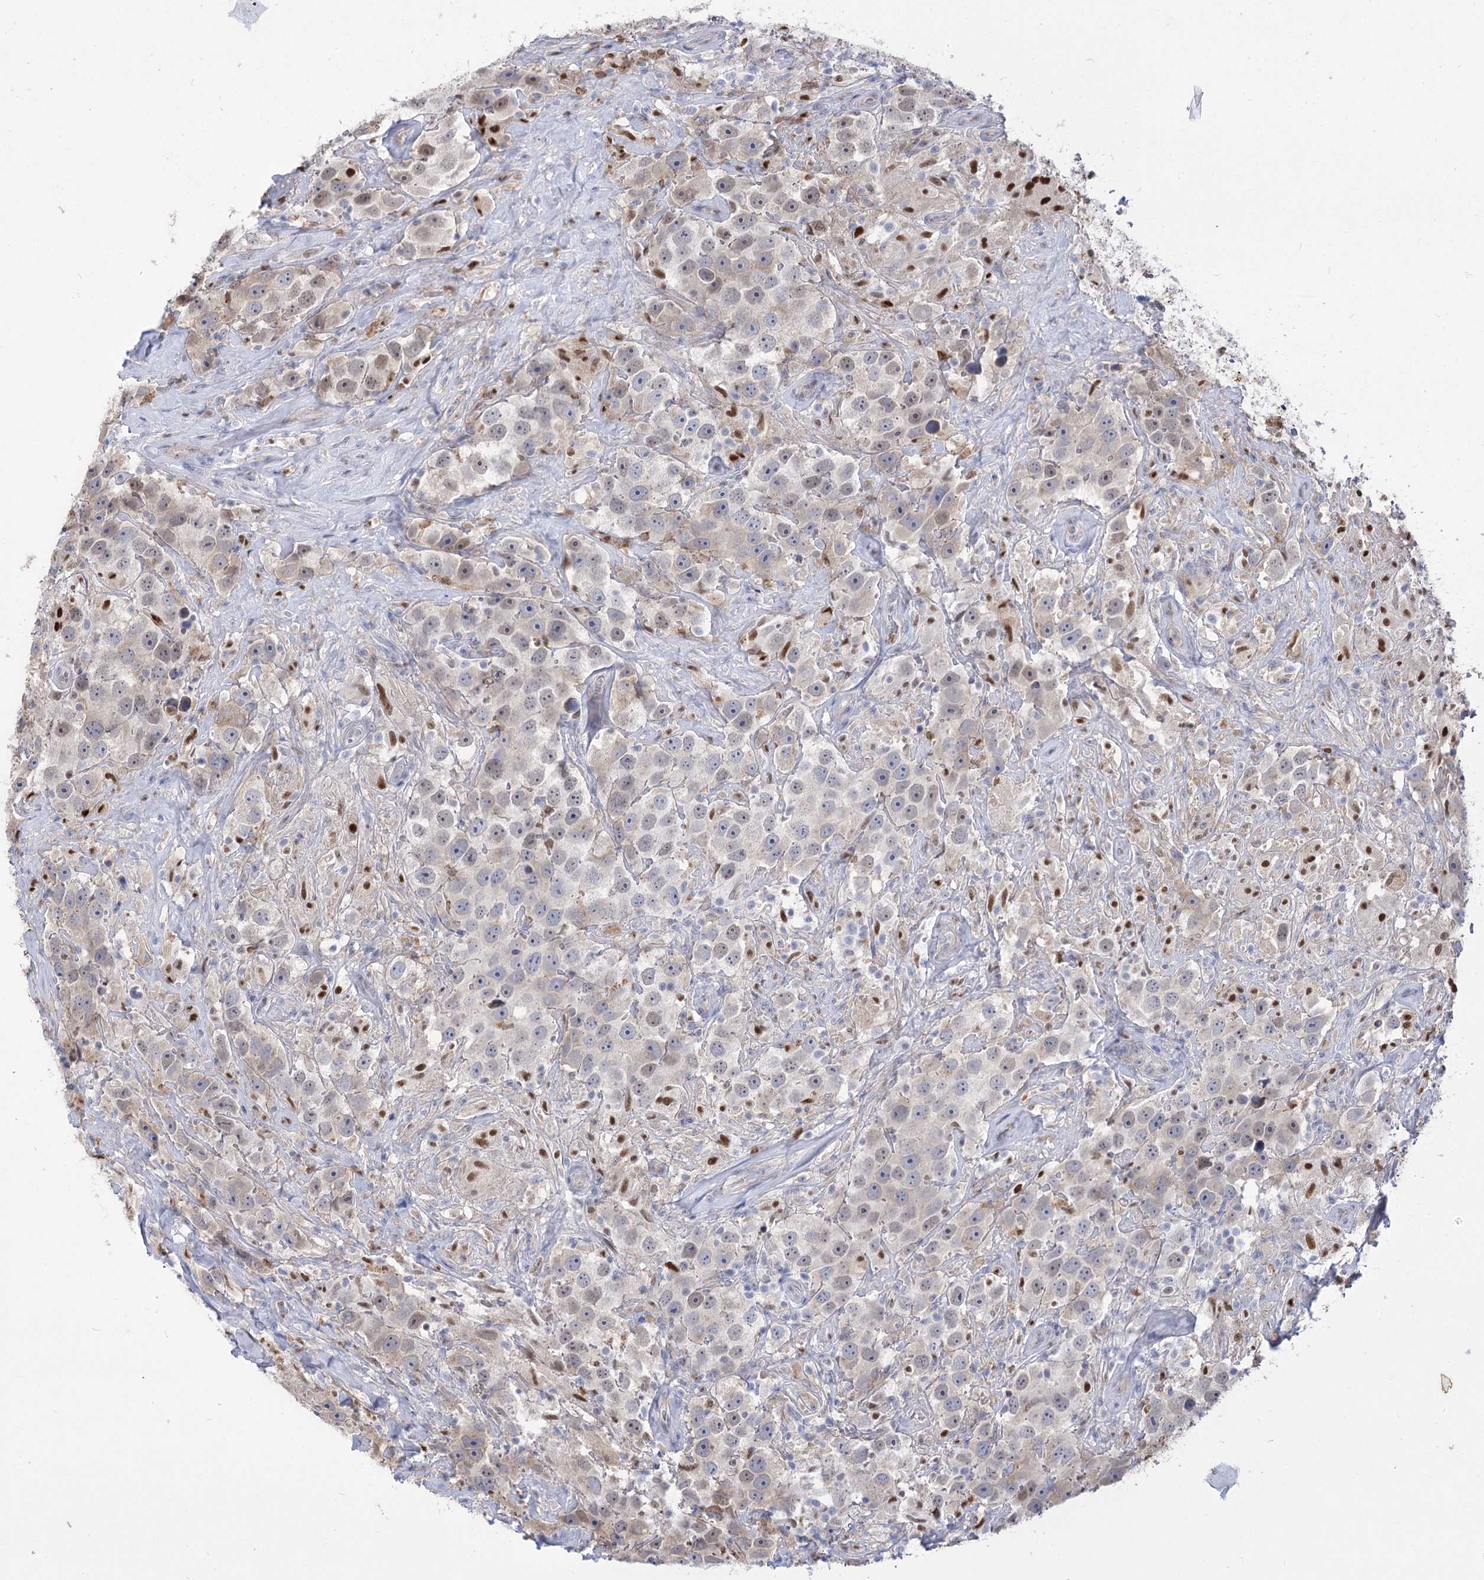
{"staining": {"intensity": "weak", "quantity": "<25%", "location": "nuclear"}, "tissue": "testis cancer", "cell_type": "Tumor cells", "image_type": "cancer", "snomed": [{"axis": "morphology", "description": "Seminoma, NOS"}, {"axis": "topography", "description": "Testis"}], "caption": "The image exhibits no staining of tumor cells in seminoma (testis).", "gene": "SIAE", "patient": {"sex": "male", "age": 49}}